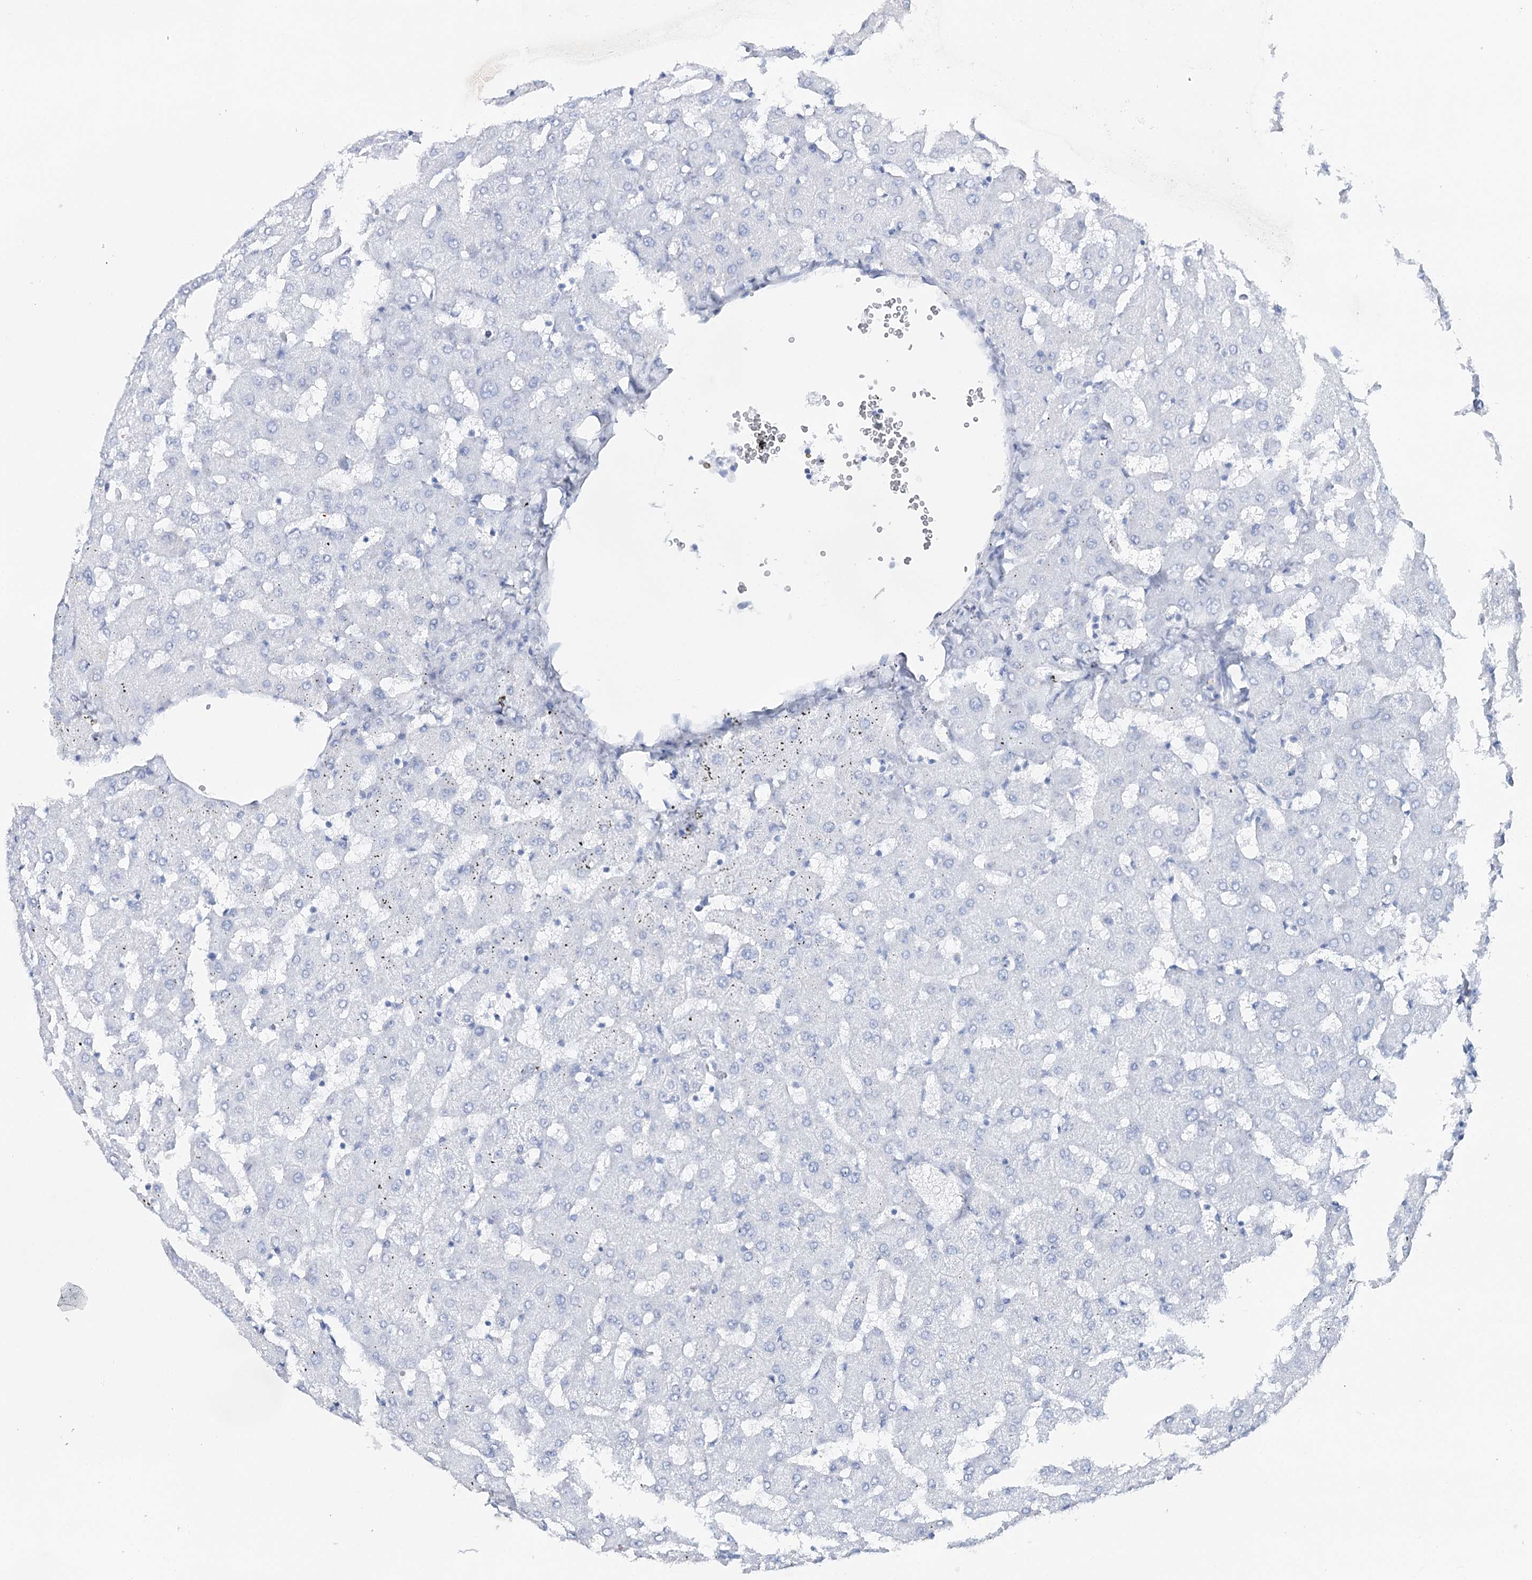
{"staining": {"intensity": "negative", "quantity": "none", "location": "none"}, "tissue": "liver", "cell_type": "Cholangiocytes", "image_type": "normal", "snomed": [{"axis": "morphology", "description": "Normal tissue, NOS"}, {"axis": "topography", "description": "Liver"}], "caption": "Image shows no significant protein expression in cholangiocytes of unremarkable liver.", "gene": "CSN3", "patient": {"sex": "female", "age": 63}}